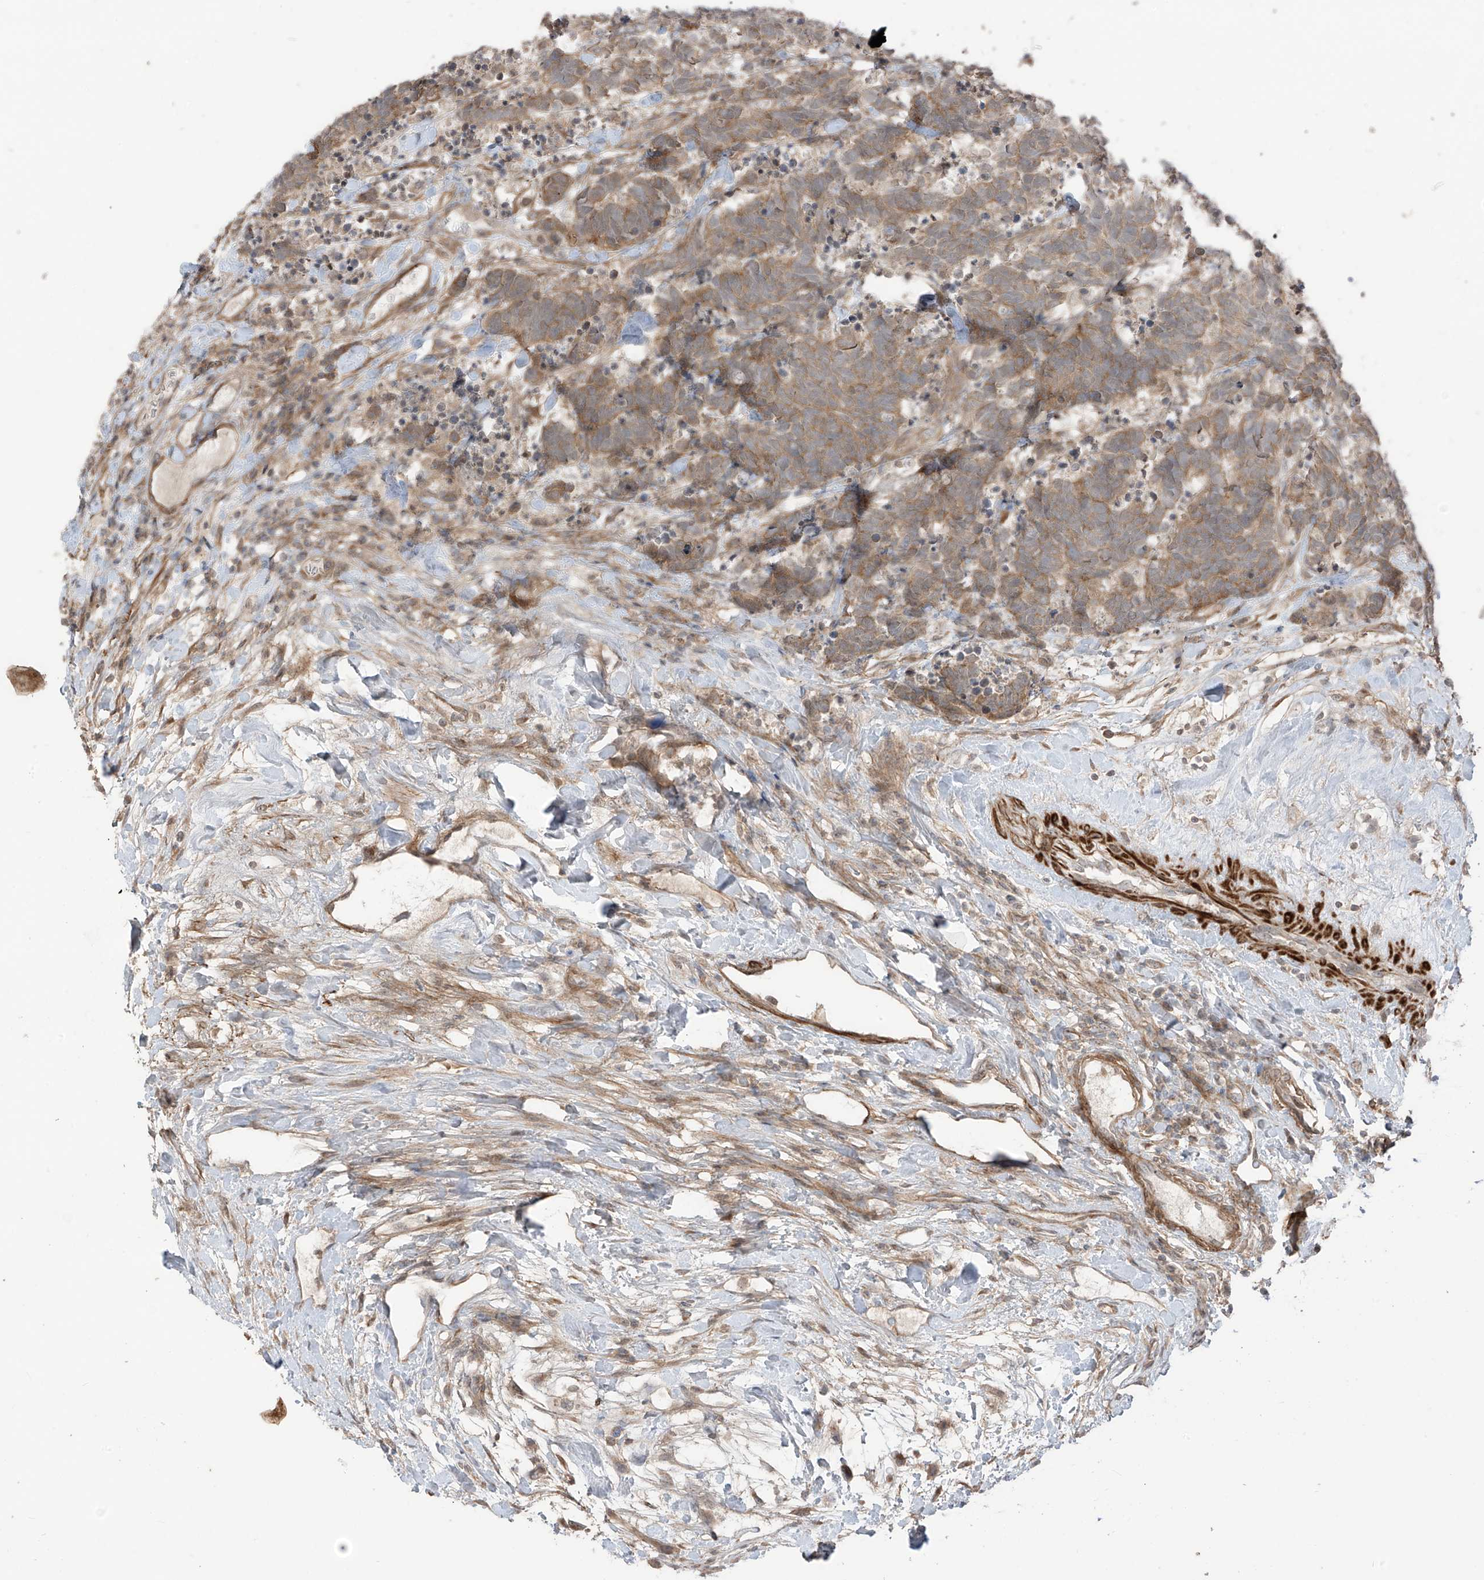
{"staining": {"intensity": "moderate", "quantity": ">75%", "location": "cytoplasmic/membranous"}, "tissue": "carcinoid", "cell_type": "Tumor cells", "image_type": "cancer", "snomed": [{"axis": "morphology", "description": "Carcinoma, NOS"}, {"axis": "morphology", "description": "Carcinoid, malignant, NOS"}, {"axis": "topography", "description": "Urinary bladder"}], "caption": "DAB (3,3'-diaminobenzidine) immunohistochemical staining of human carcinoma reveals moderate cytoplasmic/membranous protein expression in about >75% of tumor cells. Nuclei are stained in blue.", "gene": "LRRC74A", "patient": {"sex": "male", "age": 57}}